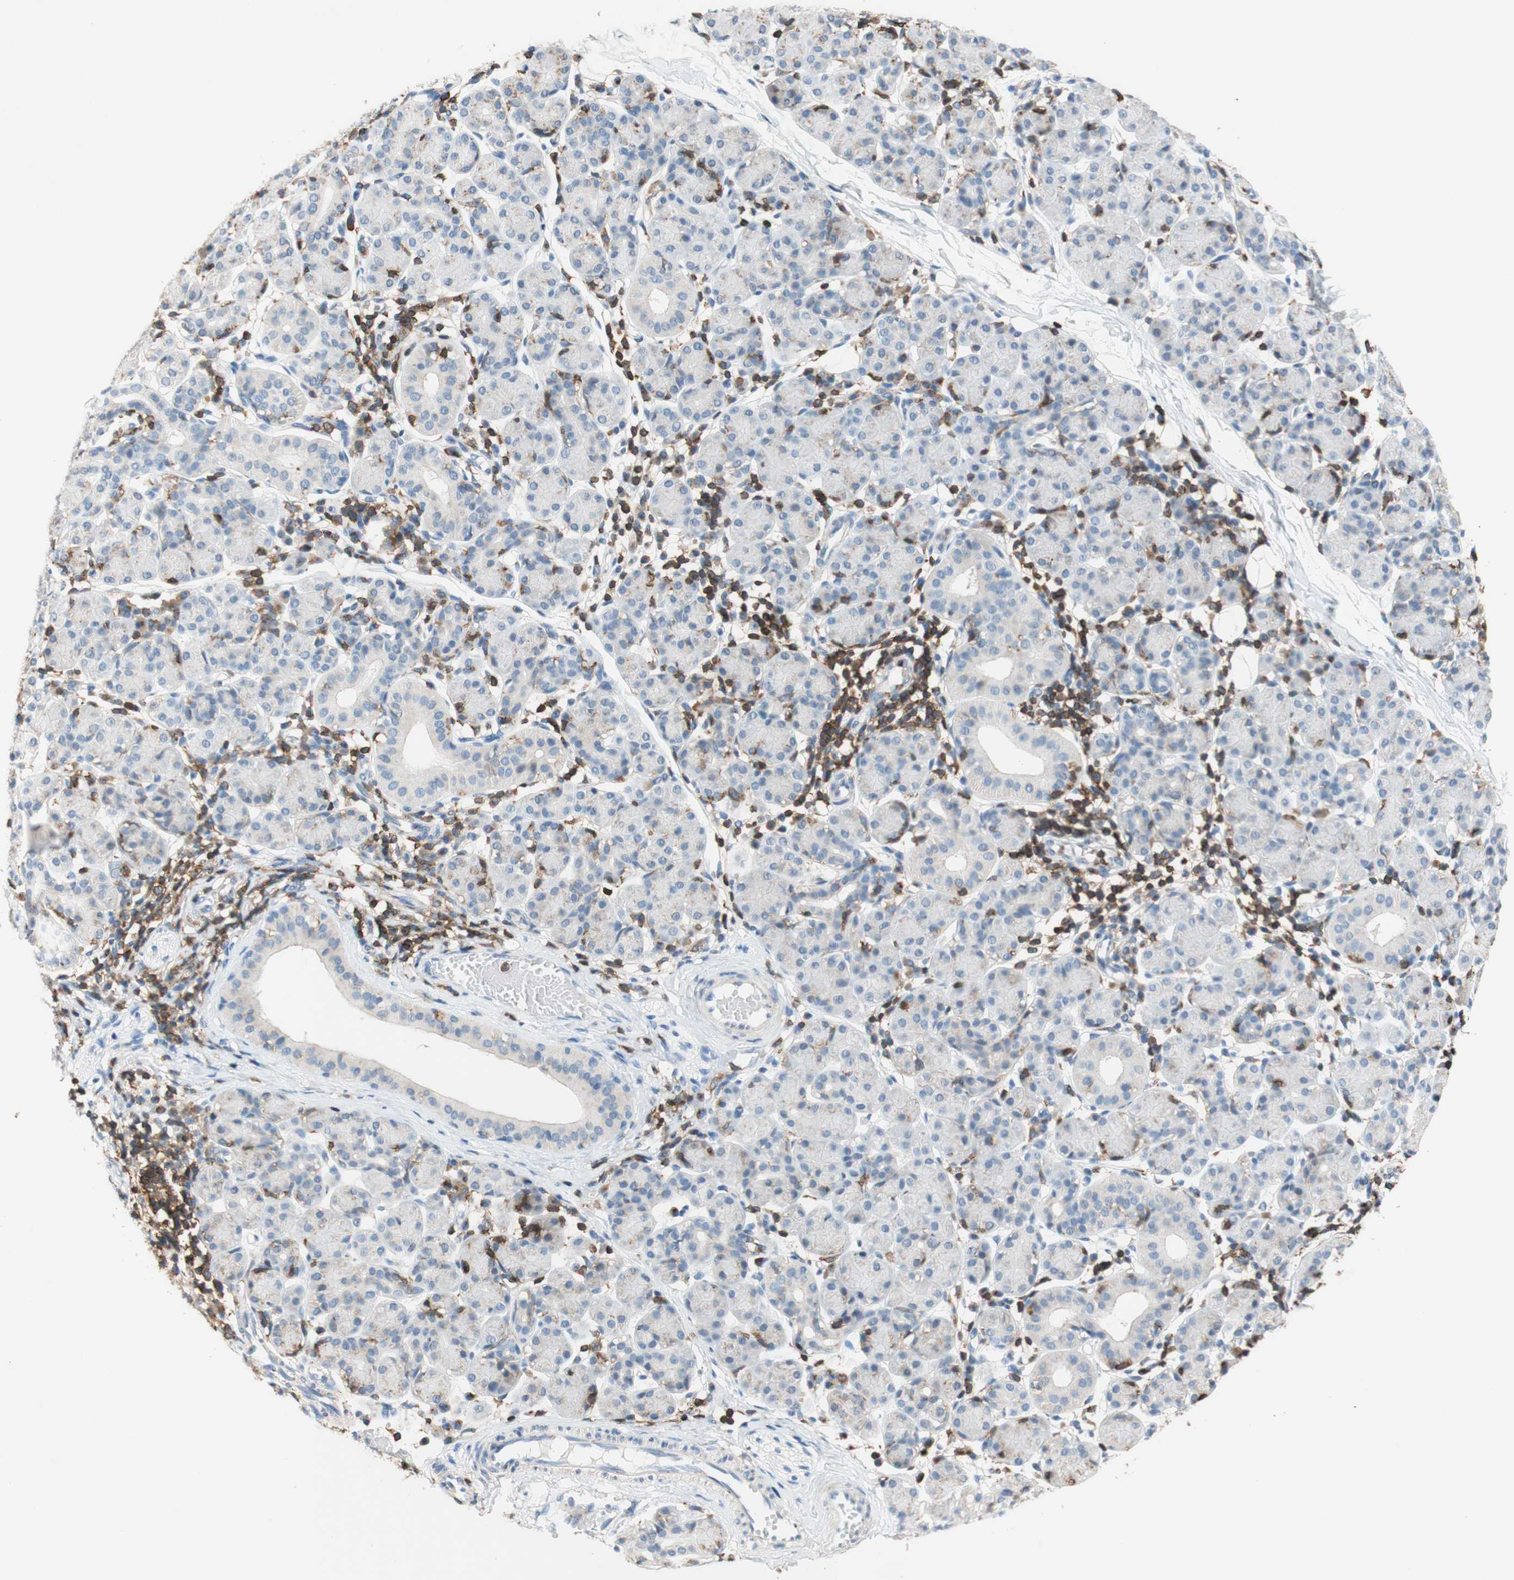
{"staining": {"intensity": "negative", "quantity": "none", "location": "none"}, "tissue": "salivary gland", "cell_type": "Glandular cells", "image_type": "normal", "snomed": [{"axis": "morphology", "description": "Normal tissue, NOS"}, {"axis": "morphology", "description": "Inflammation, NOS"}, {"axis": "topography", "description": "Lymph node"}, {"axis": "topography", "description": "Salivary gland"}], "caption": "Immunohistochemical staining of benign salivary gland demonstrates no significant positivity in glandular cells.", "gene": "SPINK6", "patient": {"sex": "male", "age": 3}}